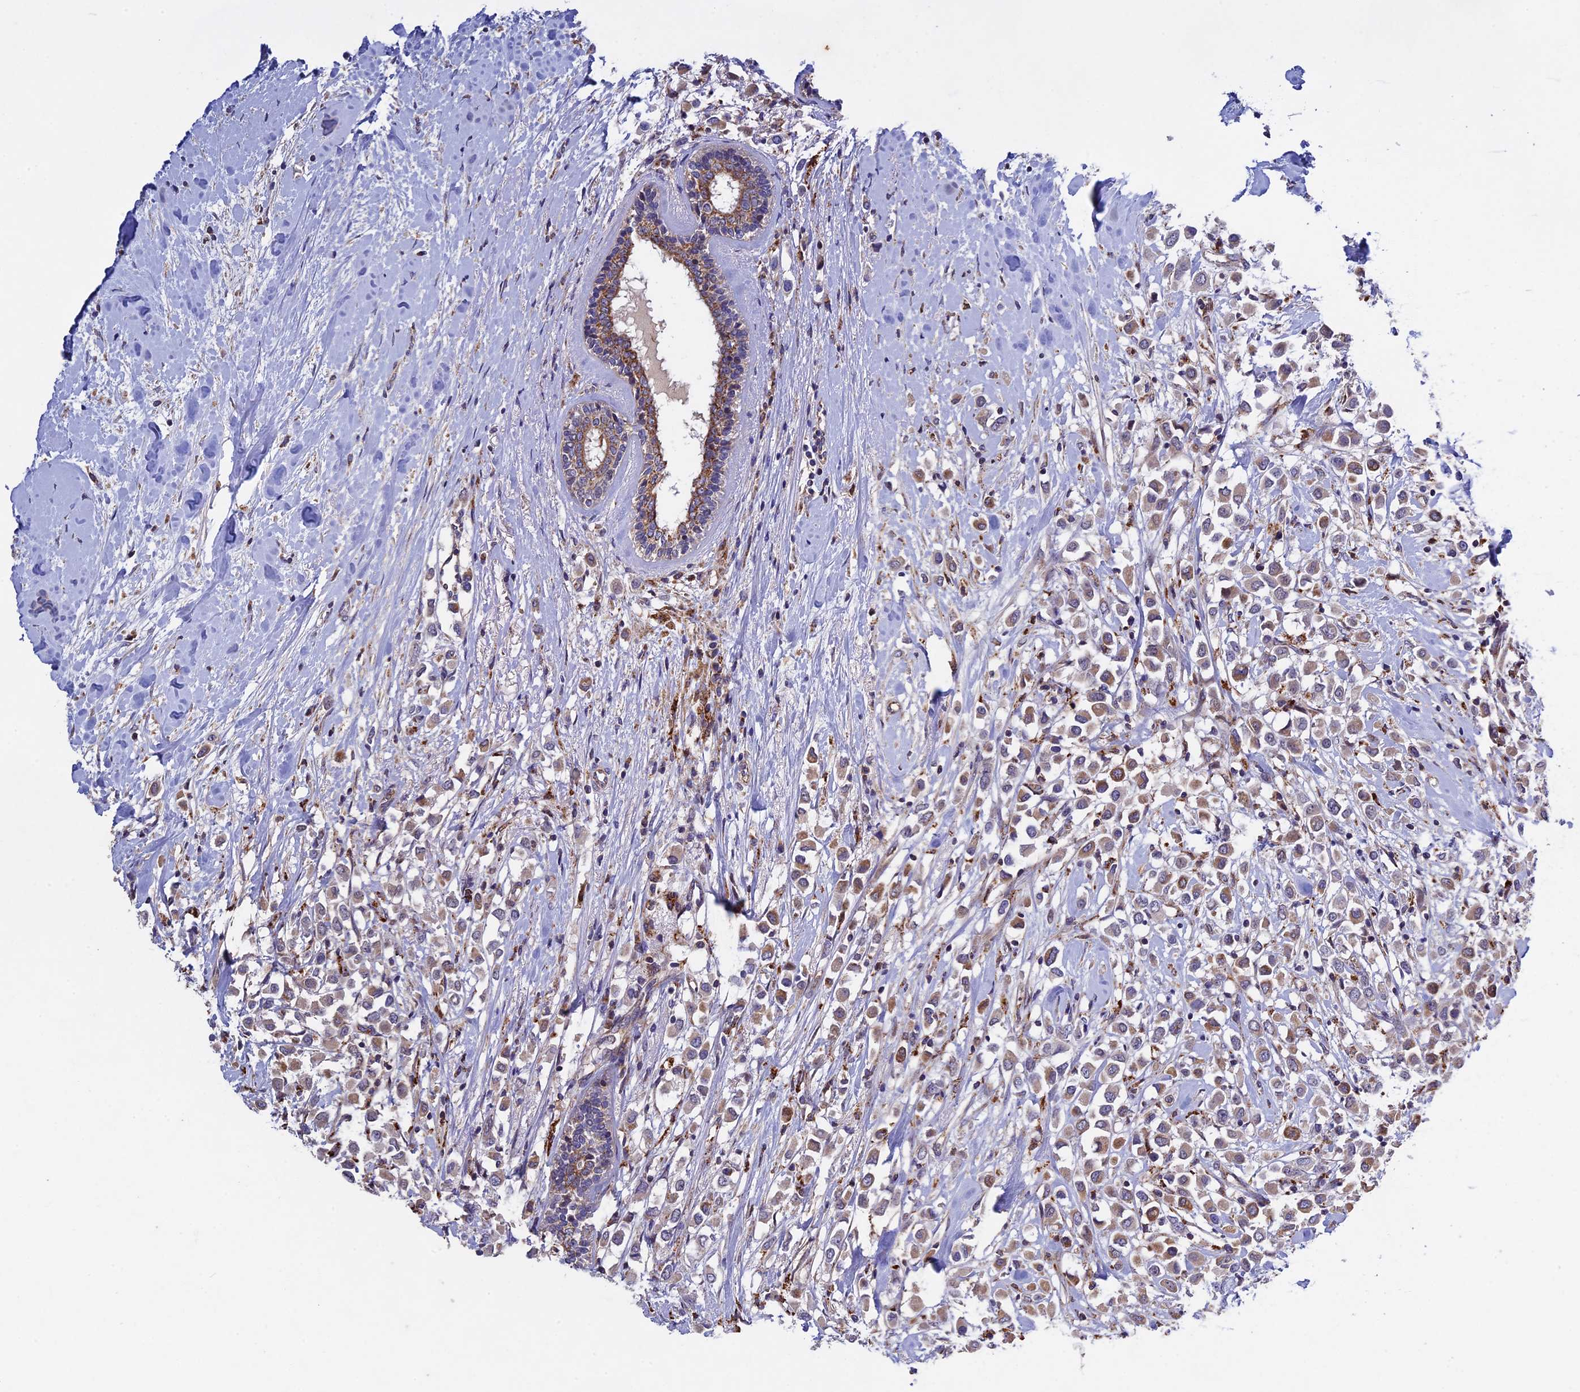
{"staining": {"intensity": "moderate", "quantity": ">75%", "location": "cytoplasmic/membranous"}, "tissue": "breast cancer", "cell_type": "Tumor cells", "image_type": "cancer", "snomed": [{"axis": "morphology", "description": "Duct carcinoma"}, {"axis": "topography", "description": "Breast"}], "caption": "Immunohistochemical staining of infiltrating ductal carcinoma (breast) demonstrates medium levels of moderate cytoplasmic/membranous positivity in about >75% of tumor cells.", "gene": "RNF17", "patient": {"sex": "female", "age": 87}}